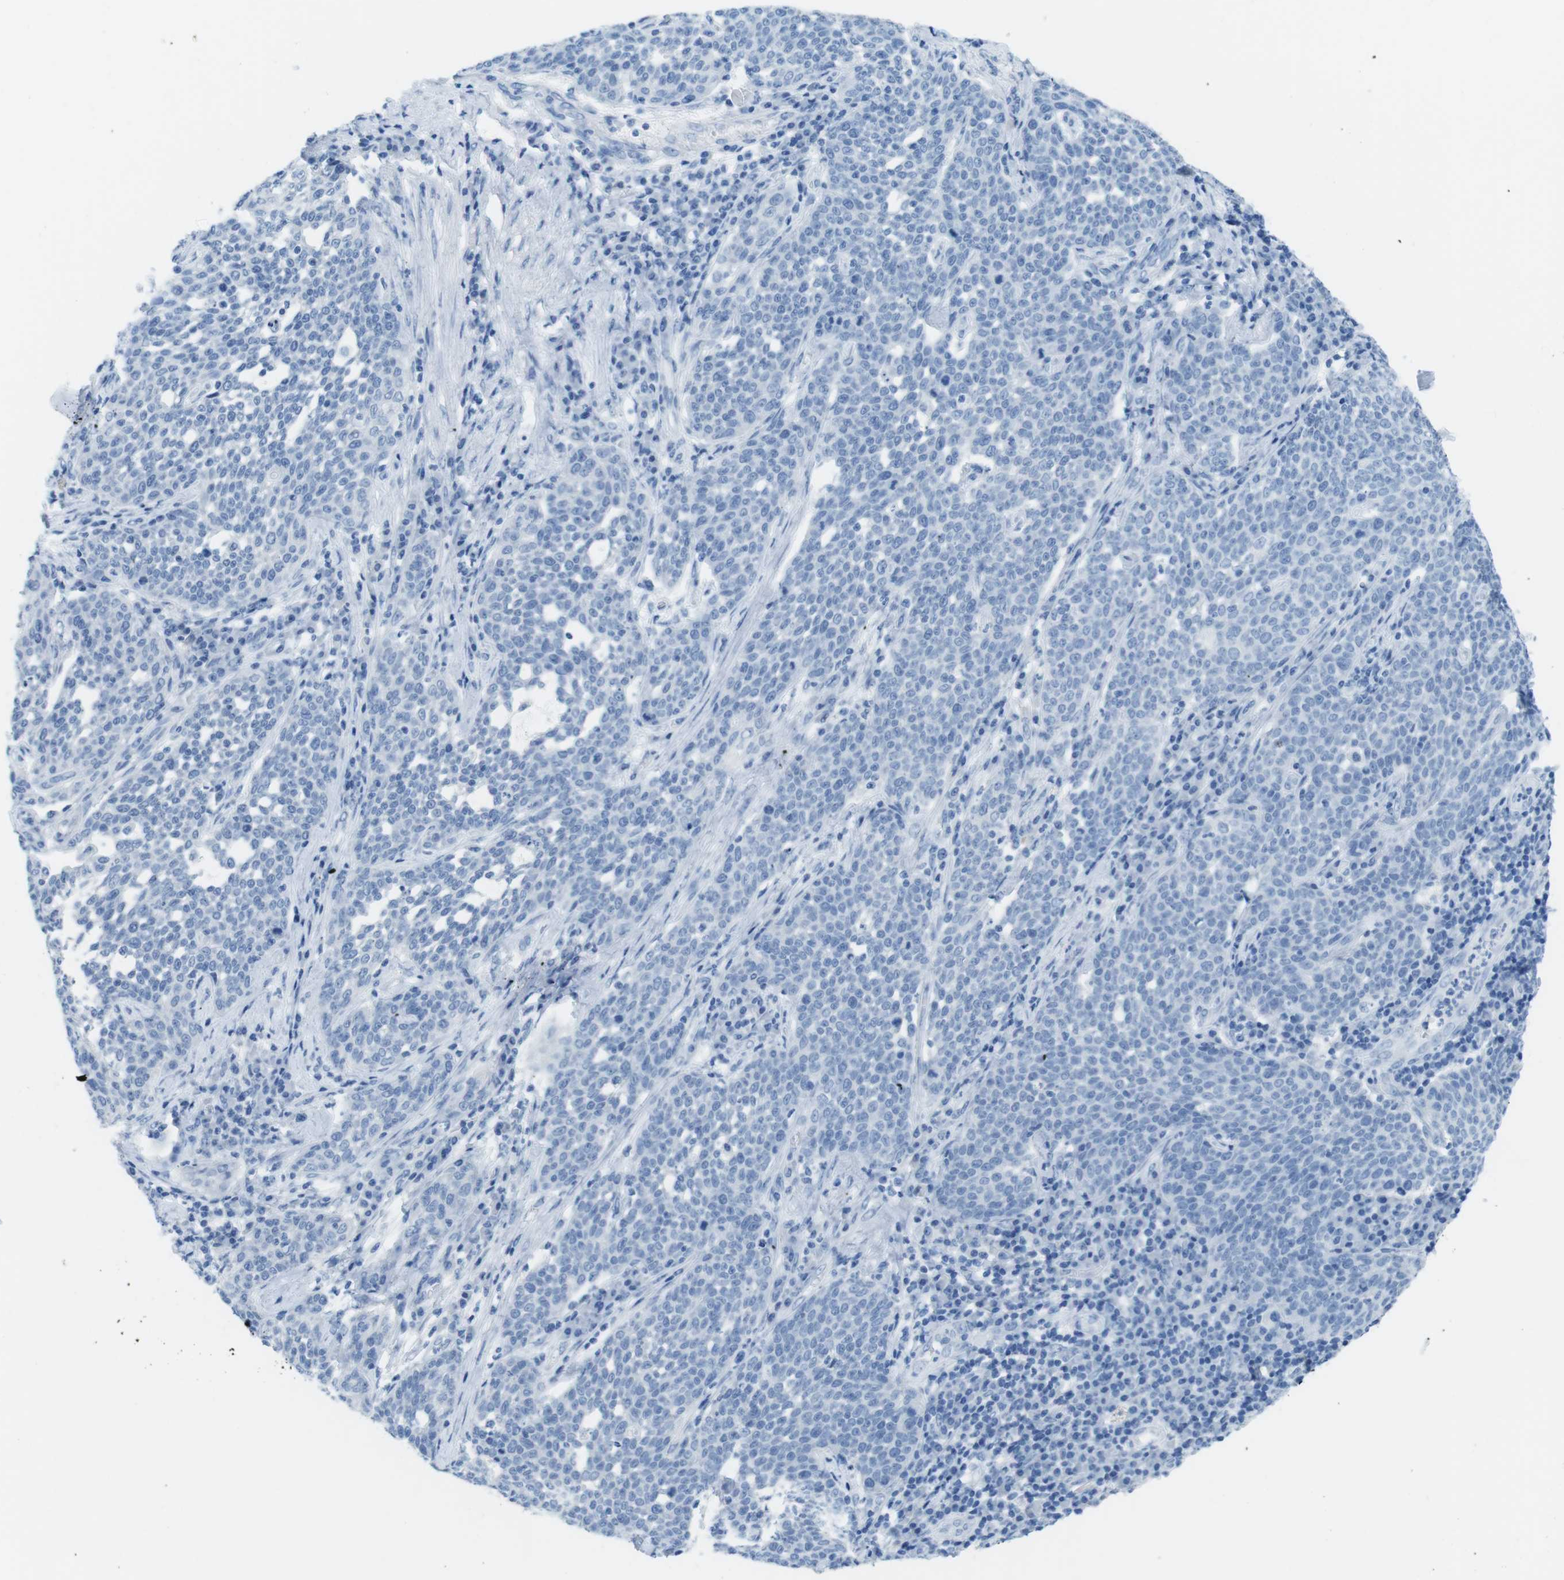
{"staining": {"intensity": "negative", "quantity": "none", "location": "none"}, "tissue": "cervical cancer", "cell_type": "Tumor cells", "image_type": "cancer", "snomed": [{"axis": "morphology", "description": "Squamous cell carcinoma, NOS"}, {"axis": "topography", "description": "Cervix"}], "caption": "Protein analysis of squamous cell carcinoma (cervical) displays no significant positivity in tumor cells.", "gene": "GAP43", "patient": {"sex": "female", "age": 34}}